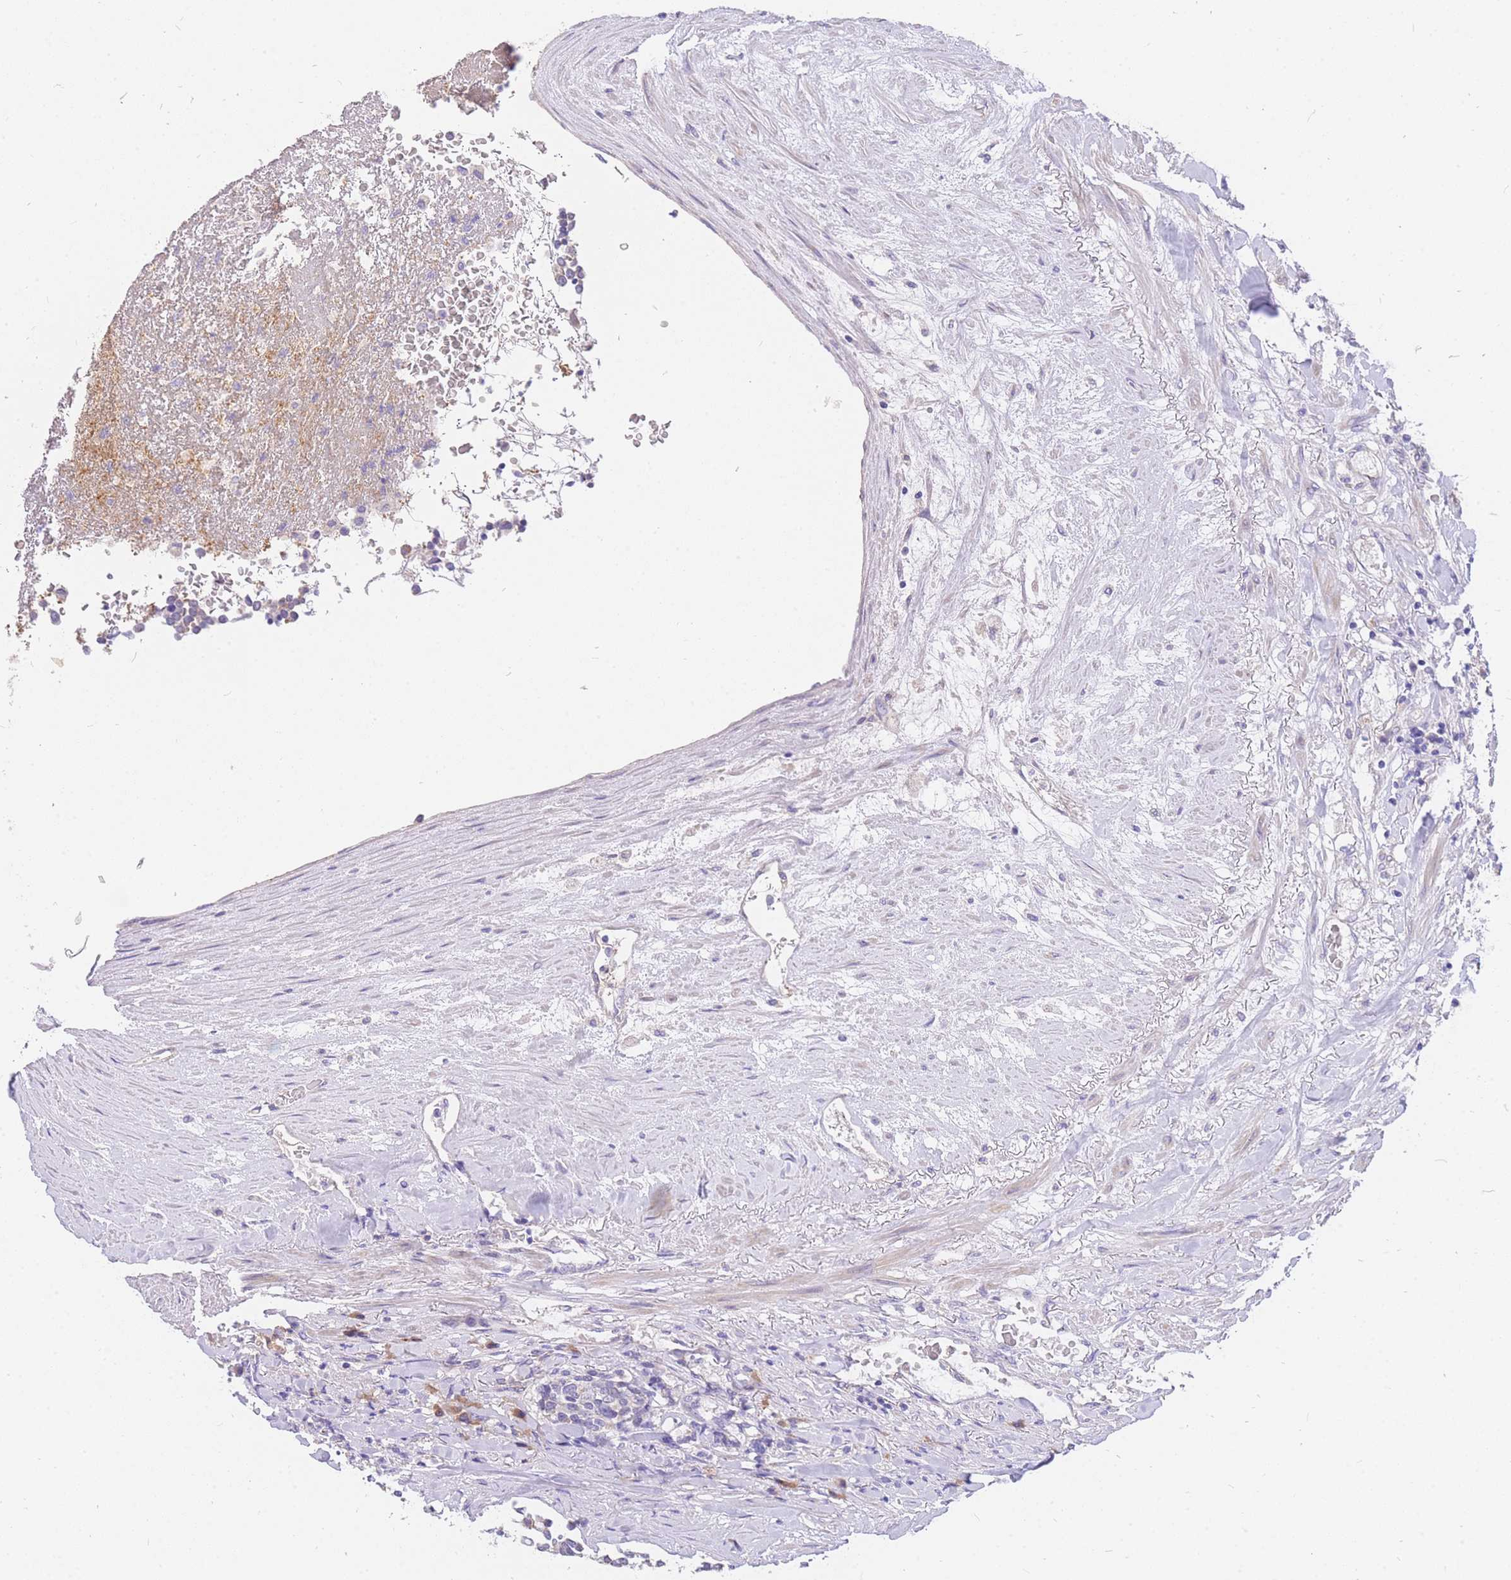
{"staining": {"intensity": "negative", "quantity": "none", "location": "none"}, "tissue": "carcinoid", "cell_type": "Tumor cells", "image_type": "cancer", "snomed": [{"axis": "morphology", "description": "Carcinoid, malignant, NOS"}, {"axis": "topography", "description": "Pancreas"}], "caption": "A histopathology image of human carcinoid is negative for staining in tumor cells.", "gene": "C2orf88", "patient": {"sex": "female", "age": 54}}